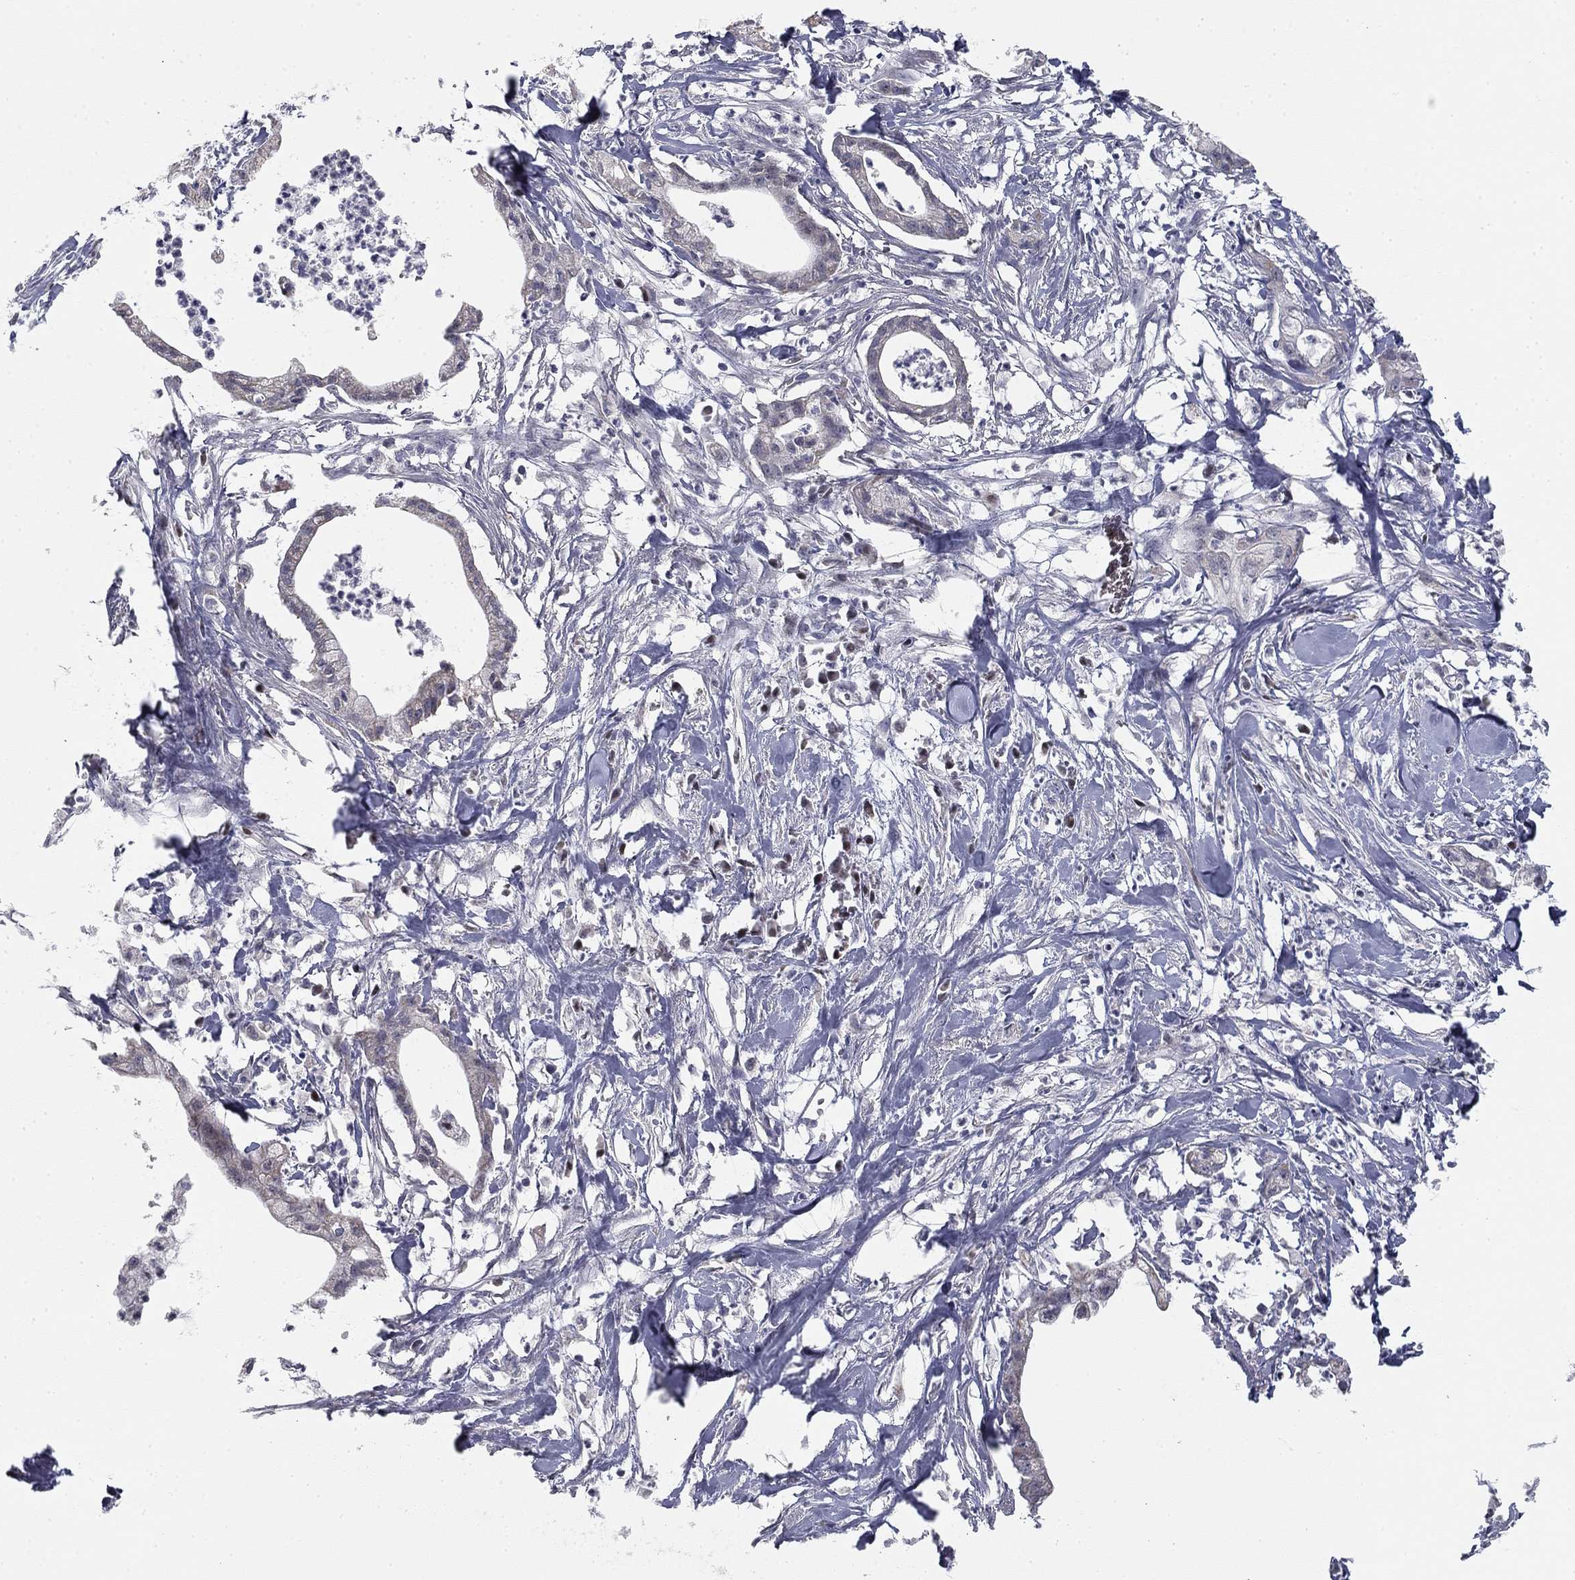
{"staining": {"intensity": "negative", "quantity": "none", "location": "none"}, "tissue": "pancreatic cancer", "cell_type": "Tumor cells", "image_type": "cancer", "snomed": [{"axis": "morphology", "description": "Normal tissue, NOS"}, {"axis": "morphology", "description": "Adenocarcinoma, NOS"}, {"axis": "topography", "description": "Pancreas"}], "caption": "Protein analysis of adenocarcinoma (pancreatic) displays no significant staining in tumor cells.", "gene": "SLC2A9", "patient": {"sex": "female", "age": 58}}